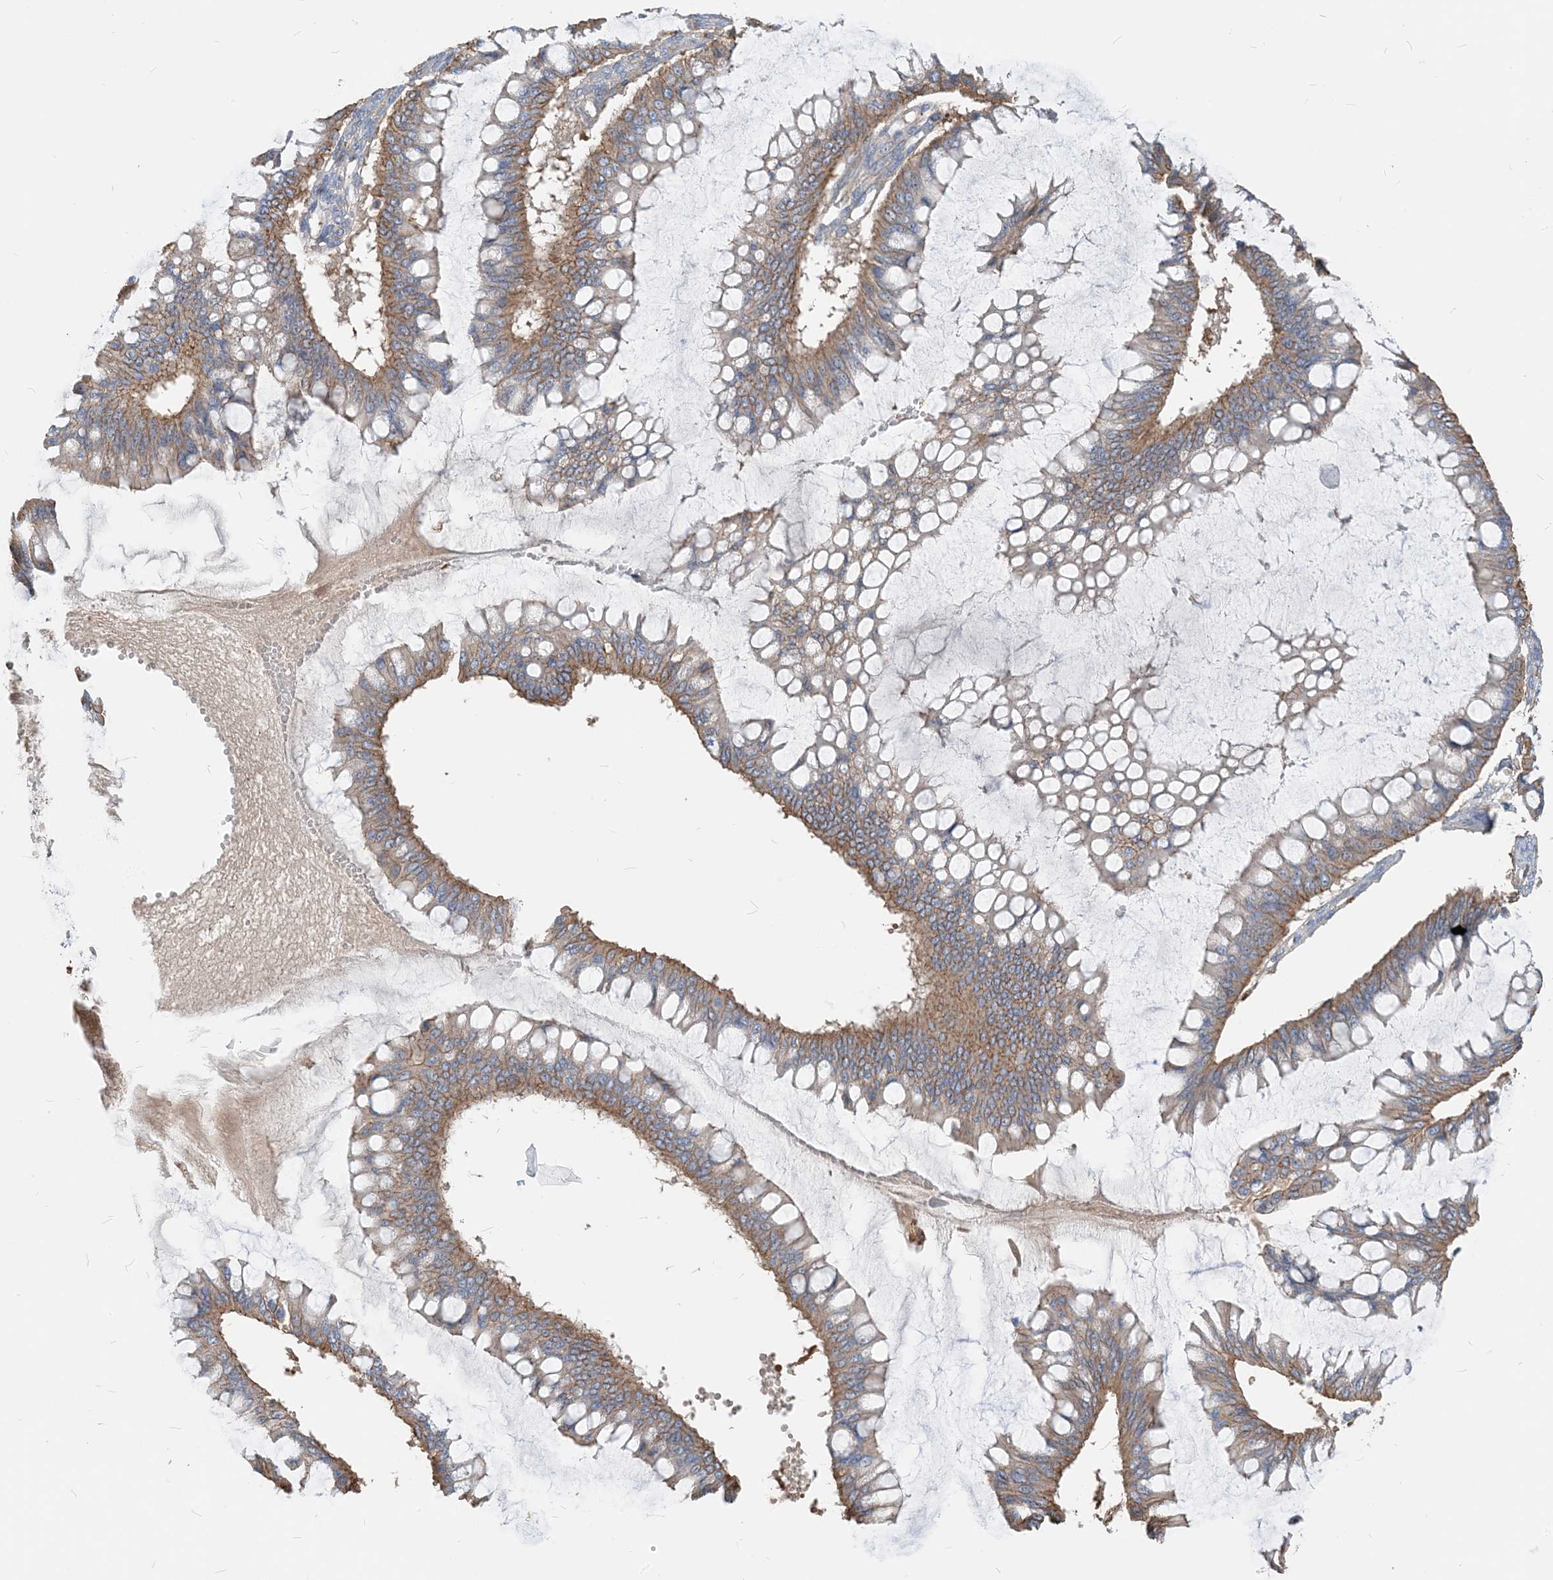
{"staining": {"intensity": "moderate", "quantity": "25%-75%", "location": "cytoplasmic/membranous"}, "tissue": "ovarian cancer", "cell_type": "Tumor cells", "image_type": "cancer", "snomed": [{"axis": "morphology", "description": "Cystadenocarcinoma, mucinous, NOS"}, {"axis": "topography", "description": "Ovary"}], "caption": "Ovarian cancer tissue displays moderate cytoplasmic/membranous expression in approximately 25%-75% of tumor cells, visualized by immunohistochemistry.", "gene": "PARVG", "patient": {"sex": "female", "age": 73}}